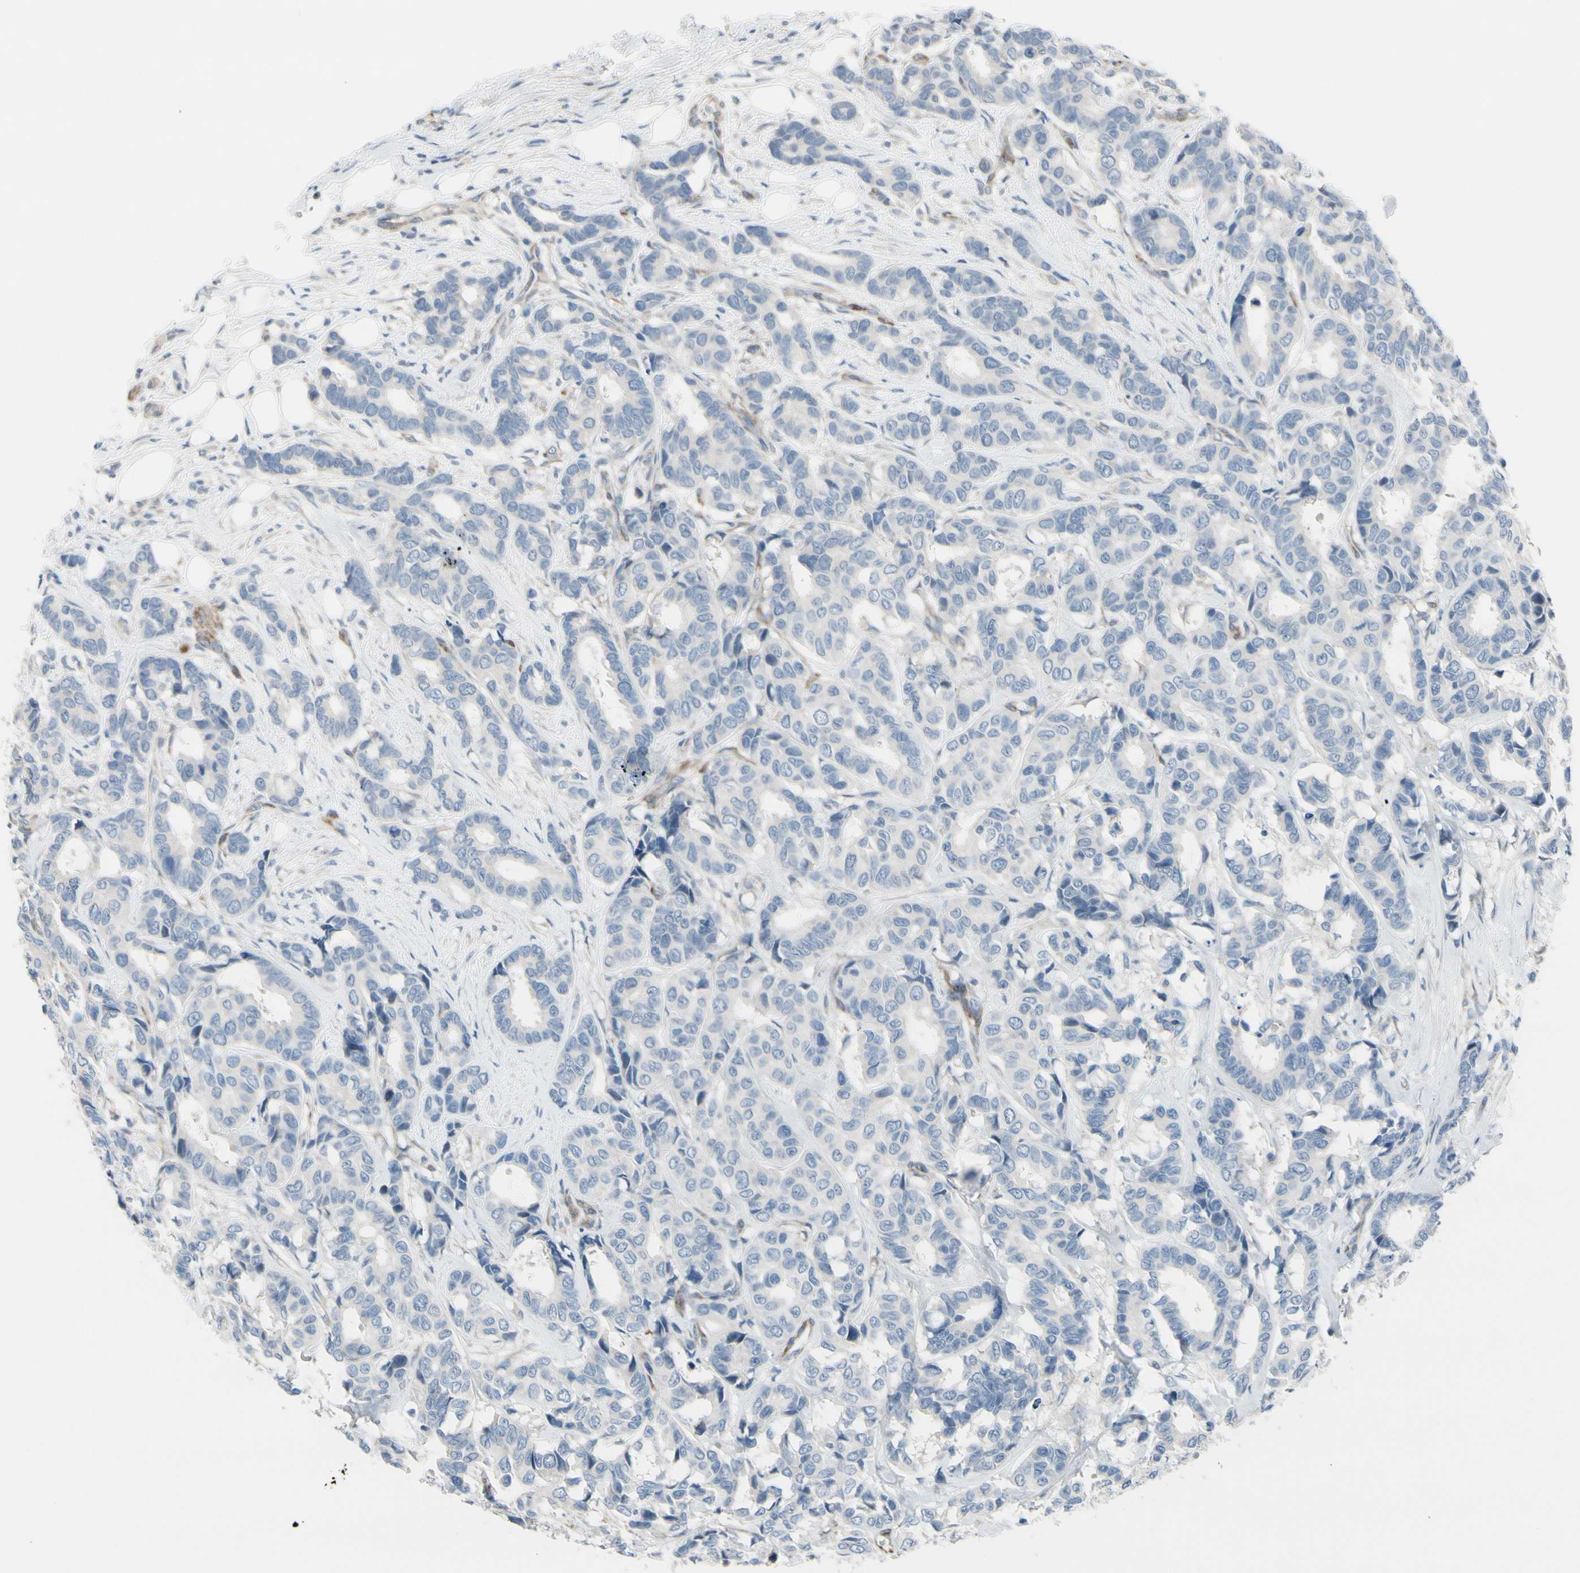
{"staining": {"intensity": "negative", "quantity": "none", "location": "none"}, "tissue": "breast cancer", "cell_type": "Tumor cells", "image_type": "cancer", "snomed": [{"axis": "morphology", "description": "Duct carcinoma"}, {"axis": "topography", "description": "Breast"}], "caption": "A high-resolution micrograph shows immunohistochemistry staining of invasive ductal carcinoma (breast), which exhibits no significant positivity in tumor cells.", "gene": "MAP2", "patient": {"sex": "female", "age": 87}}